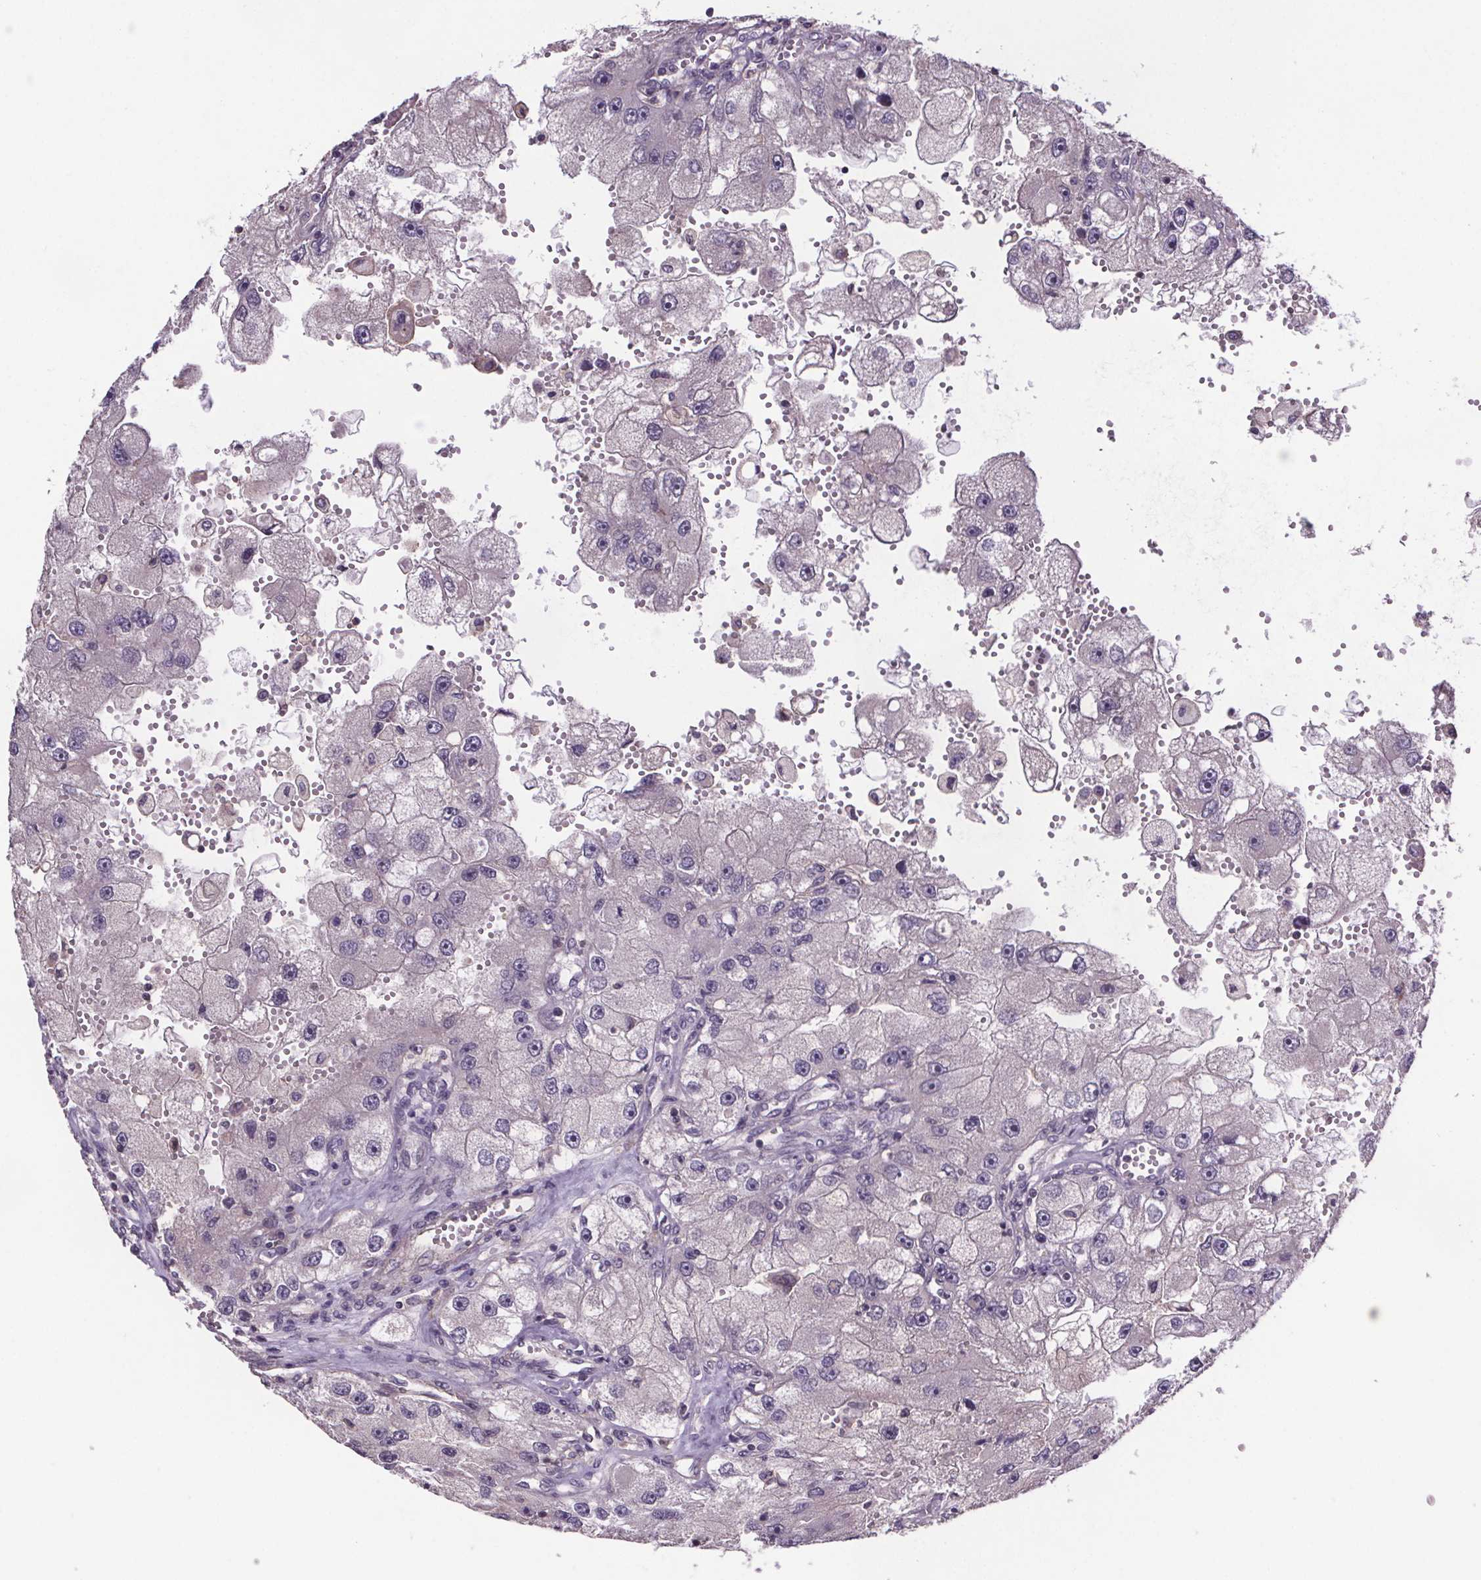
{"staining": {"intensity": "negative", "quantity": "none", "location": "none"}, "tissue": "renal cancer", "cell_type": "Tumor cells", "image_type": "cancer", "snomed": [{"axis": "morphology", "description": "Adenocarcinoma, NOS"}, {"axis": "topography", "description": "Kidney"}], "caption": "Protein analysis of renal cancer (adenocarcinoma) demonstrates no significant positivity in tumor cells.", "gene": "CLN3", "patient": {"sex": "male", "age": 63}}